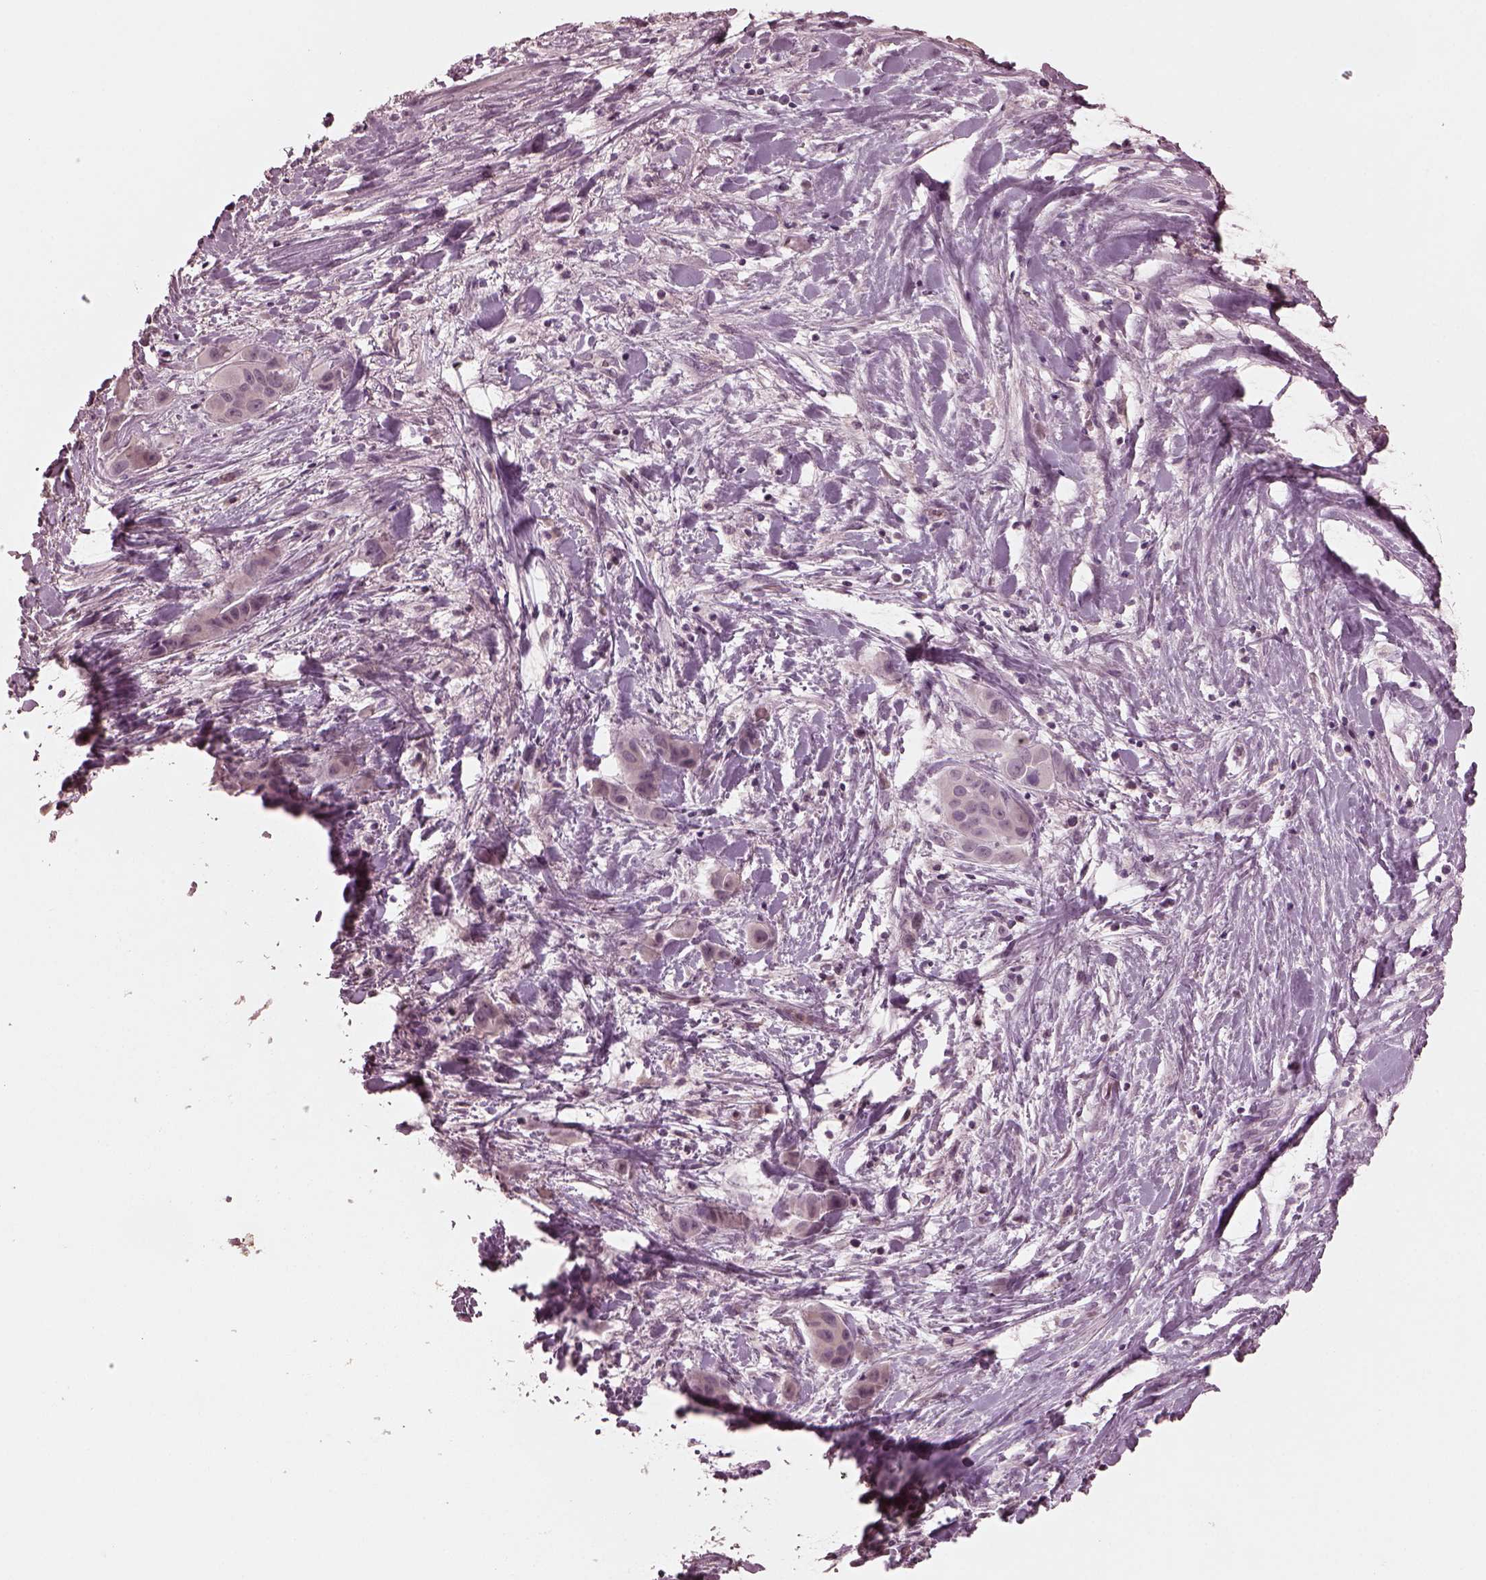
{"staining": {"intensity": "negative", "quantity": "none", "location": "none"}, "tissue": "liver cancer", "cell_type": "Tumor cells", "image_type": "cancer", "snomed": [{"axis": "morphology", "description": "Cholangiocarcinoma"}, {"axis": "topography", "description": "Liver"}], "caption": "Tumor cells are negative for brown protein staining in liver cancer.", "gene": "RGS7", "patient": {"sex": "female", "age": 52}}